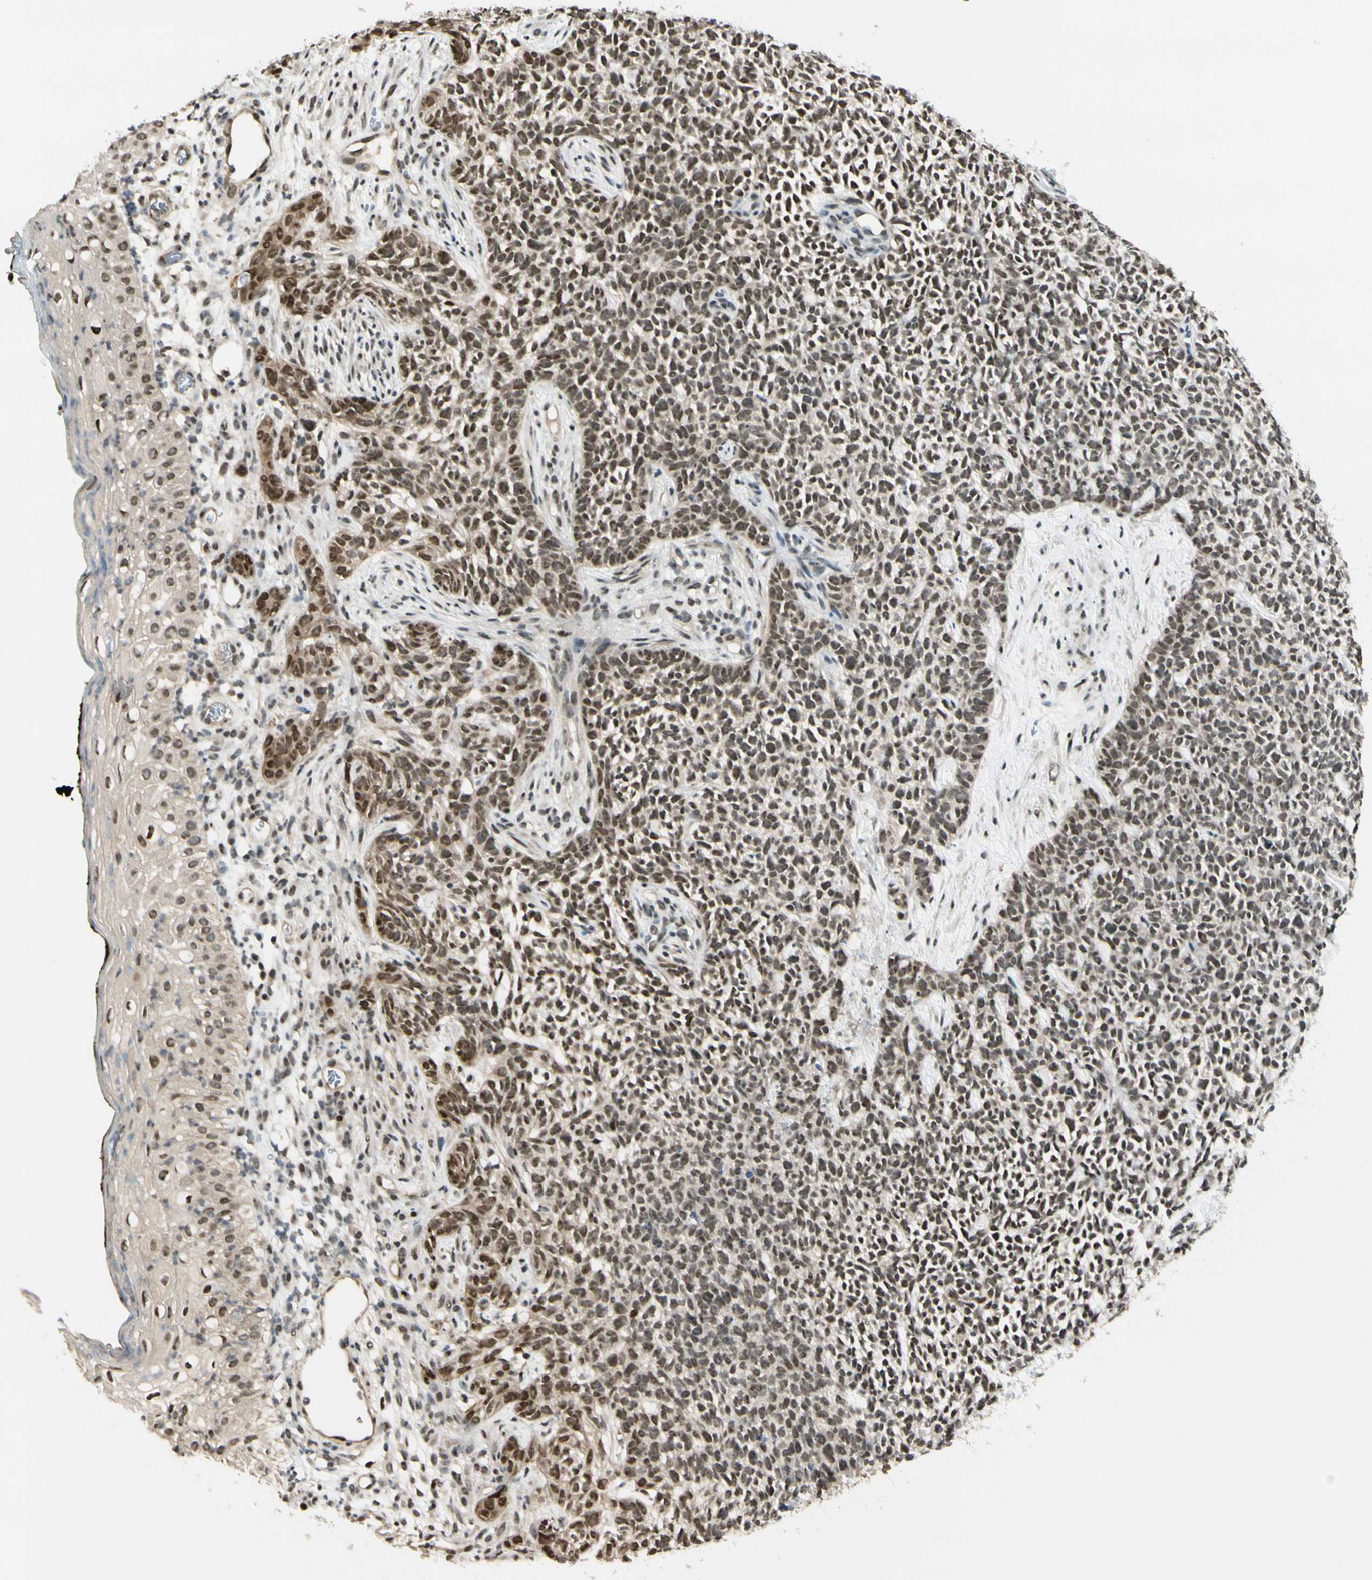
{"staining": {"intensity": "moderate", "quantity": ">75%", "location": "nuclear"}, "tissue": "skin cancer", "cell_type": "Tumor cells", "image_type": "cancer", "snomed": [{"axis": "morphology", "description": "Basal cell carcinoma"}, {"axis": "topography", "description": "Skin"}], "caption": "A medium amount of moderate nuclear positivity is present in about >75% of tumor cells in skin cancer tissue.", "gene": "SUFU", "patient": {"sex": "female", "age": 84}}